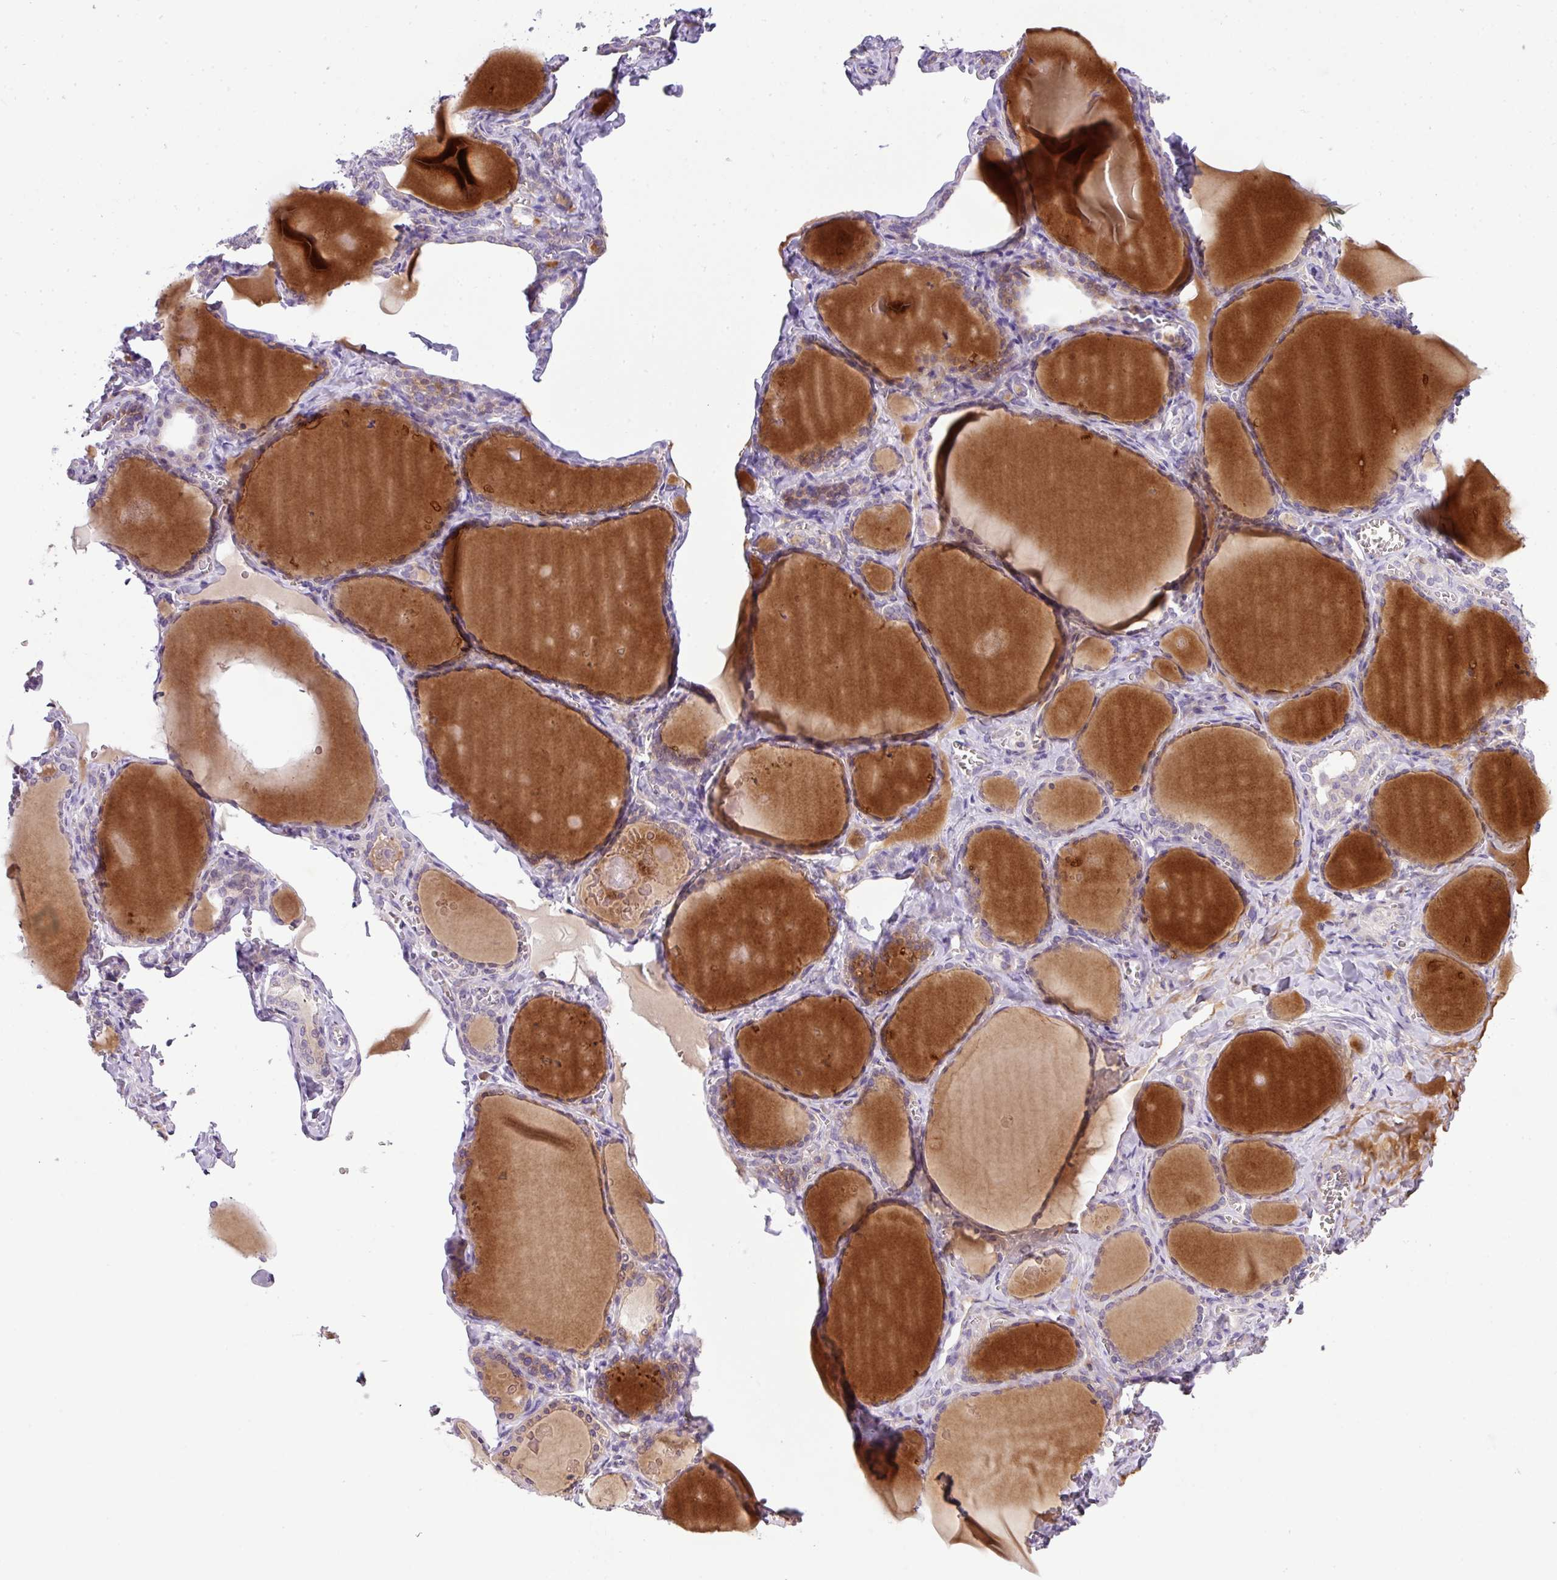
{"staining": {"intensity": "moderate", "quantity": "25%-75%", "location": "cytoplasmic/membranous"}, "tissue": "thyroid gland", "cell_type": "Glandular cells", "image_type": "normal", "snomed": [{"axis": "morphology", "description": "Normal tissue, NOS"}, {"axis": "topography", "description": "Thyroid gland"}], "caption": "High-power microscopy captured an immunohistochemistry (IHC) histopathology image of normal thyroid gland, revealing moderate cytoplasmic/membranous positivity in about 25%-75% of glandular cells.", "gene": "PIK3R5", "patient": {"sex": "female", "age": 42}}